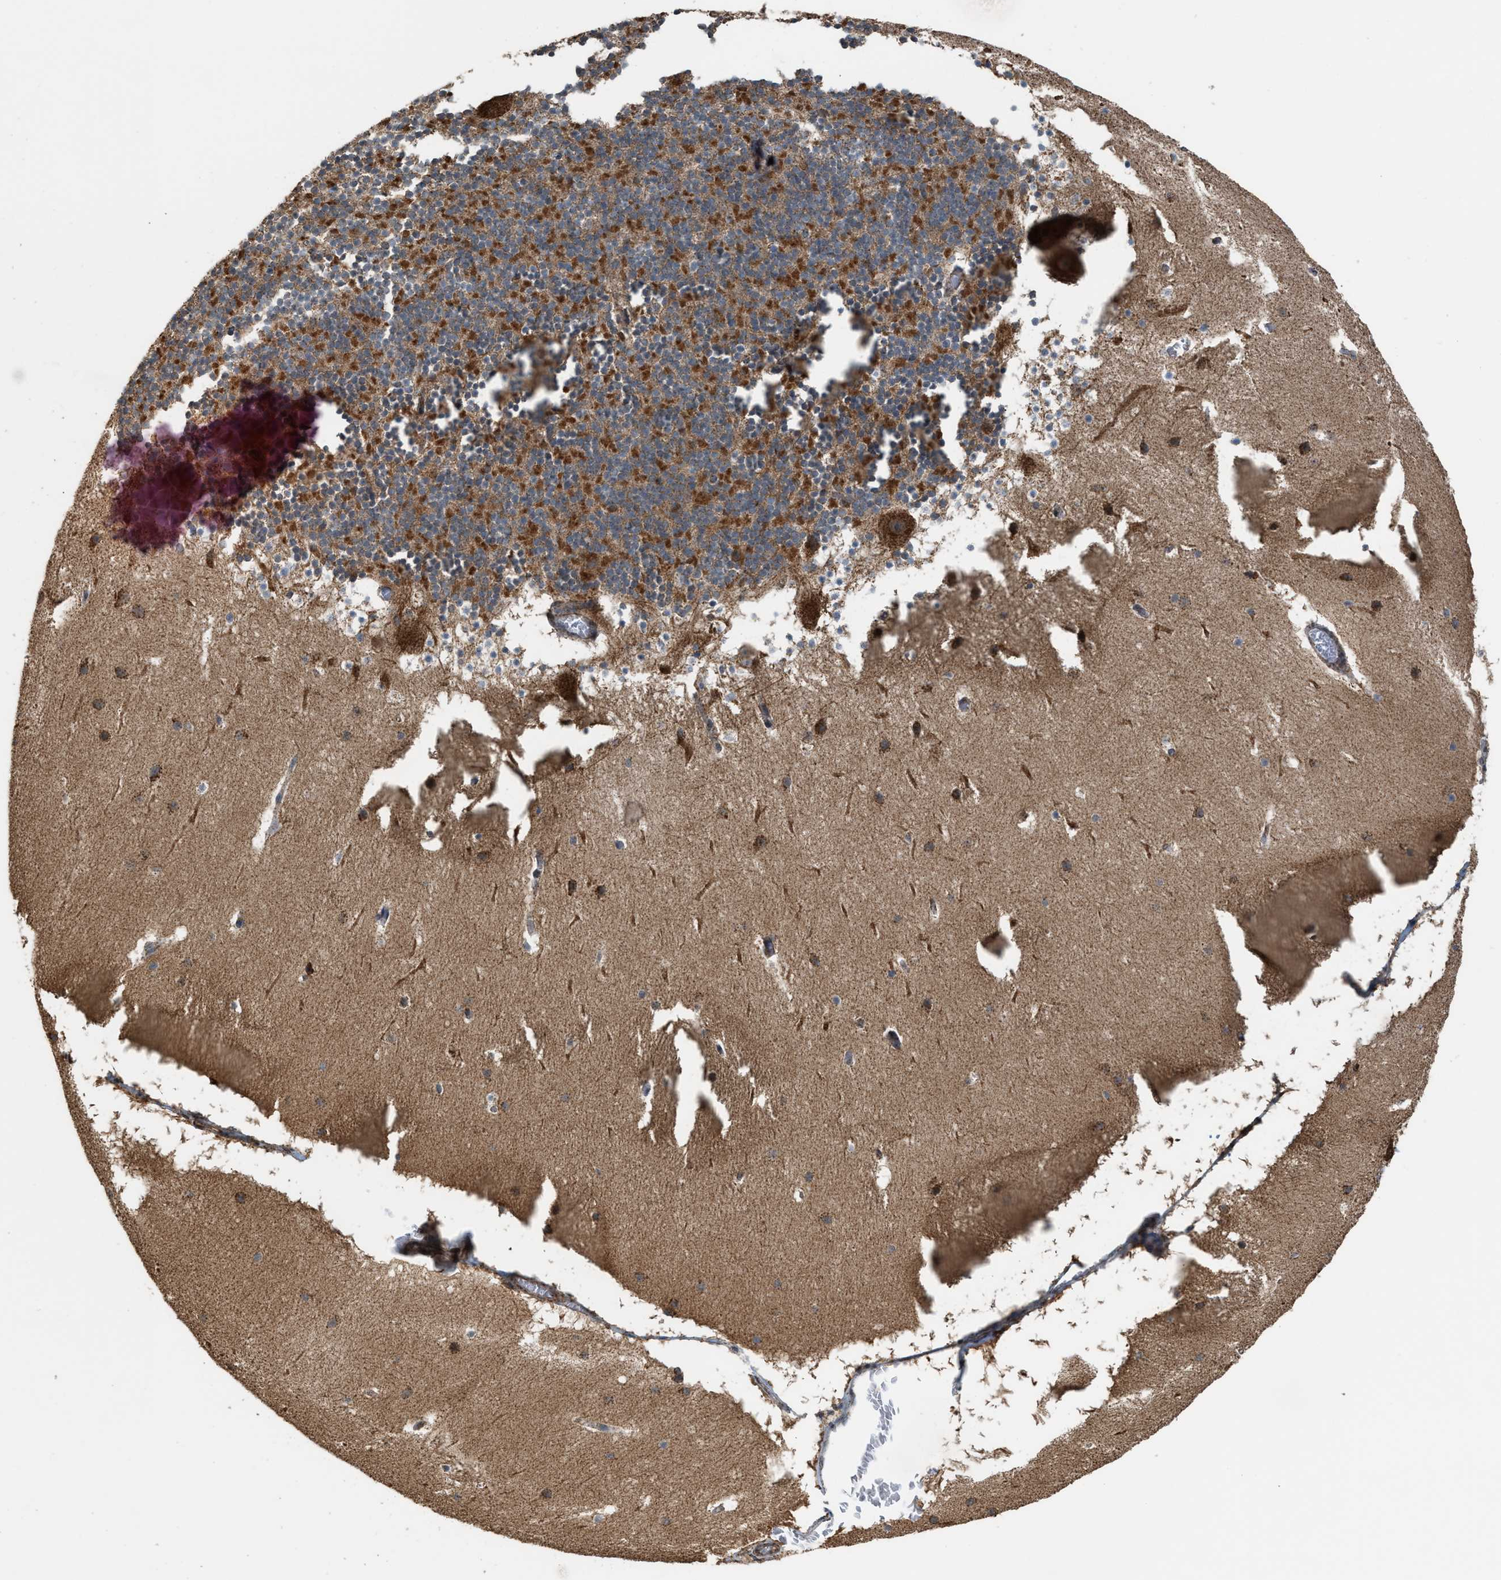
{"staining": {"intensity": "strong", "quantity": ">75%", "location": "cytoplasmic/membranous"}, "tissue": "cerebellum", "cell_type": "Cells in granular layer", "image_type": "normal", "snomed": [{"axis": "morphology", "description": "Normal tissue, NOS"}, {"axis": "topography", "description": "Cerebellum"}], "caption": "Brown immunohistochemical staining in unremarkable cerebellum reveals strong cytoplasmic/membranous staining in about >75% of cells in granular layer. (DAB IHC, brown staining for protein, blue staining for nuclei).", "gene": "SGSM2", "patient": {"sex": "male", "age": 45}}